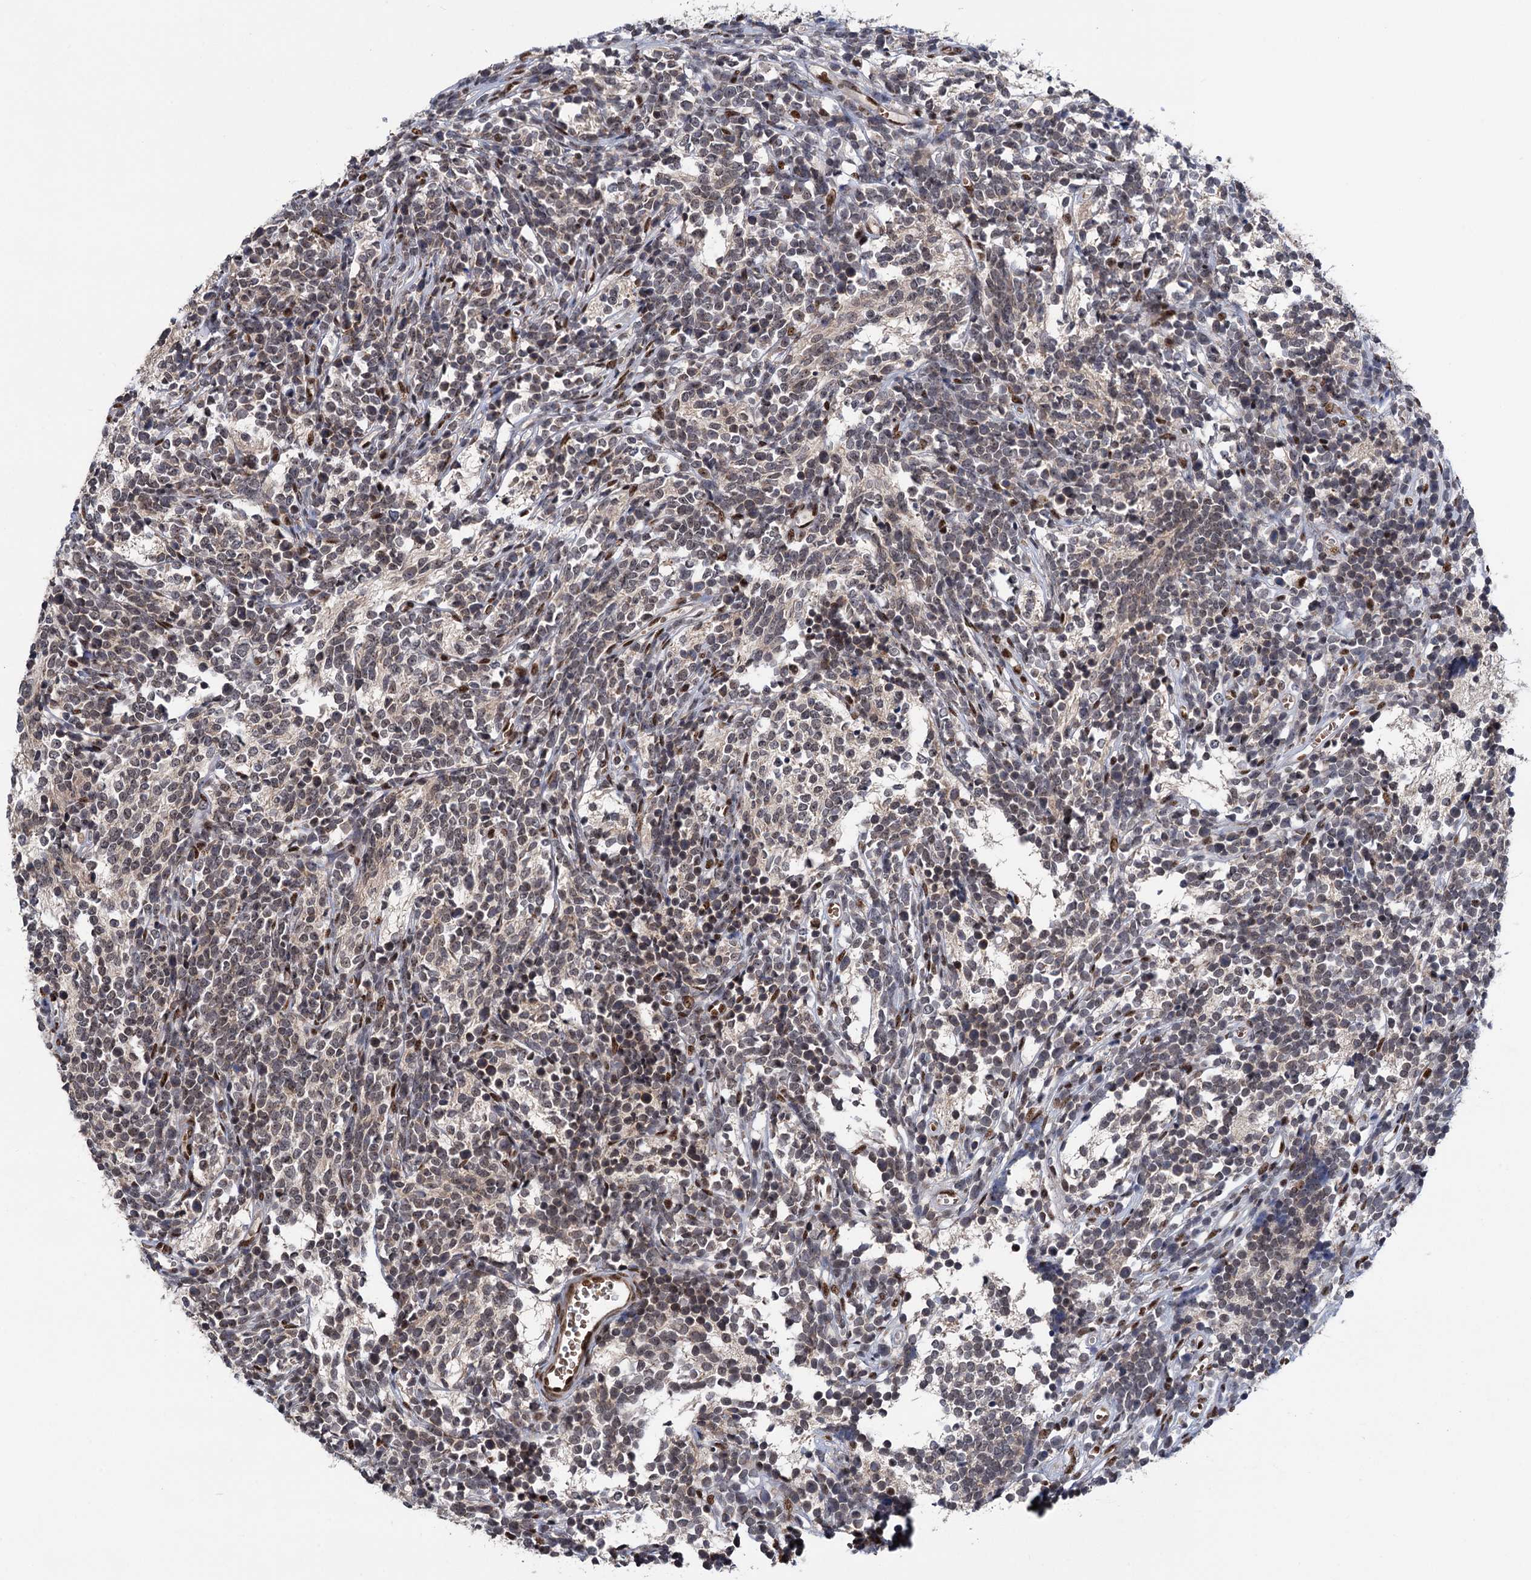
{"staining": {"intensity": "weak", "quantity": "<25%", "location": "nuclear"}, "tissue": "glioma", "cell_type": "Tumor cells", "image_type": "cancer", "snomed": [{"axis": "morphology", "description": "Glioma, malignant, Low grade"}, {"axis": "topography", "description": "Brain"}], "caption": "High power microscopy micrograph of an immunohistochemistry photomicrograph of glioma, revealing no significant staining in tumor cells.", "gene": "MESD", "patient": {"sex": "female", "age": 1}}